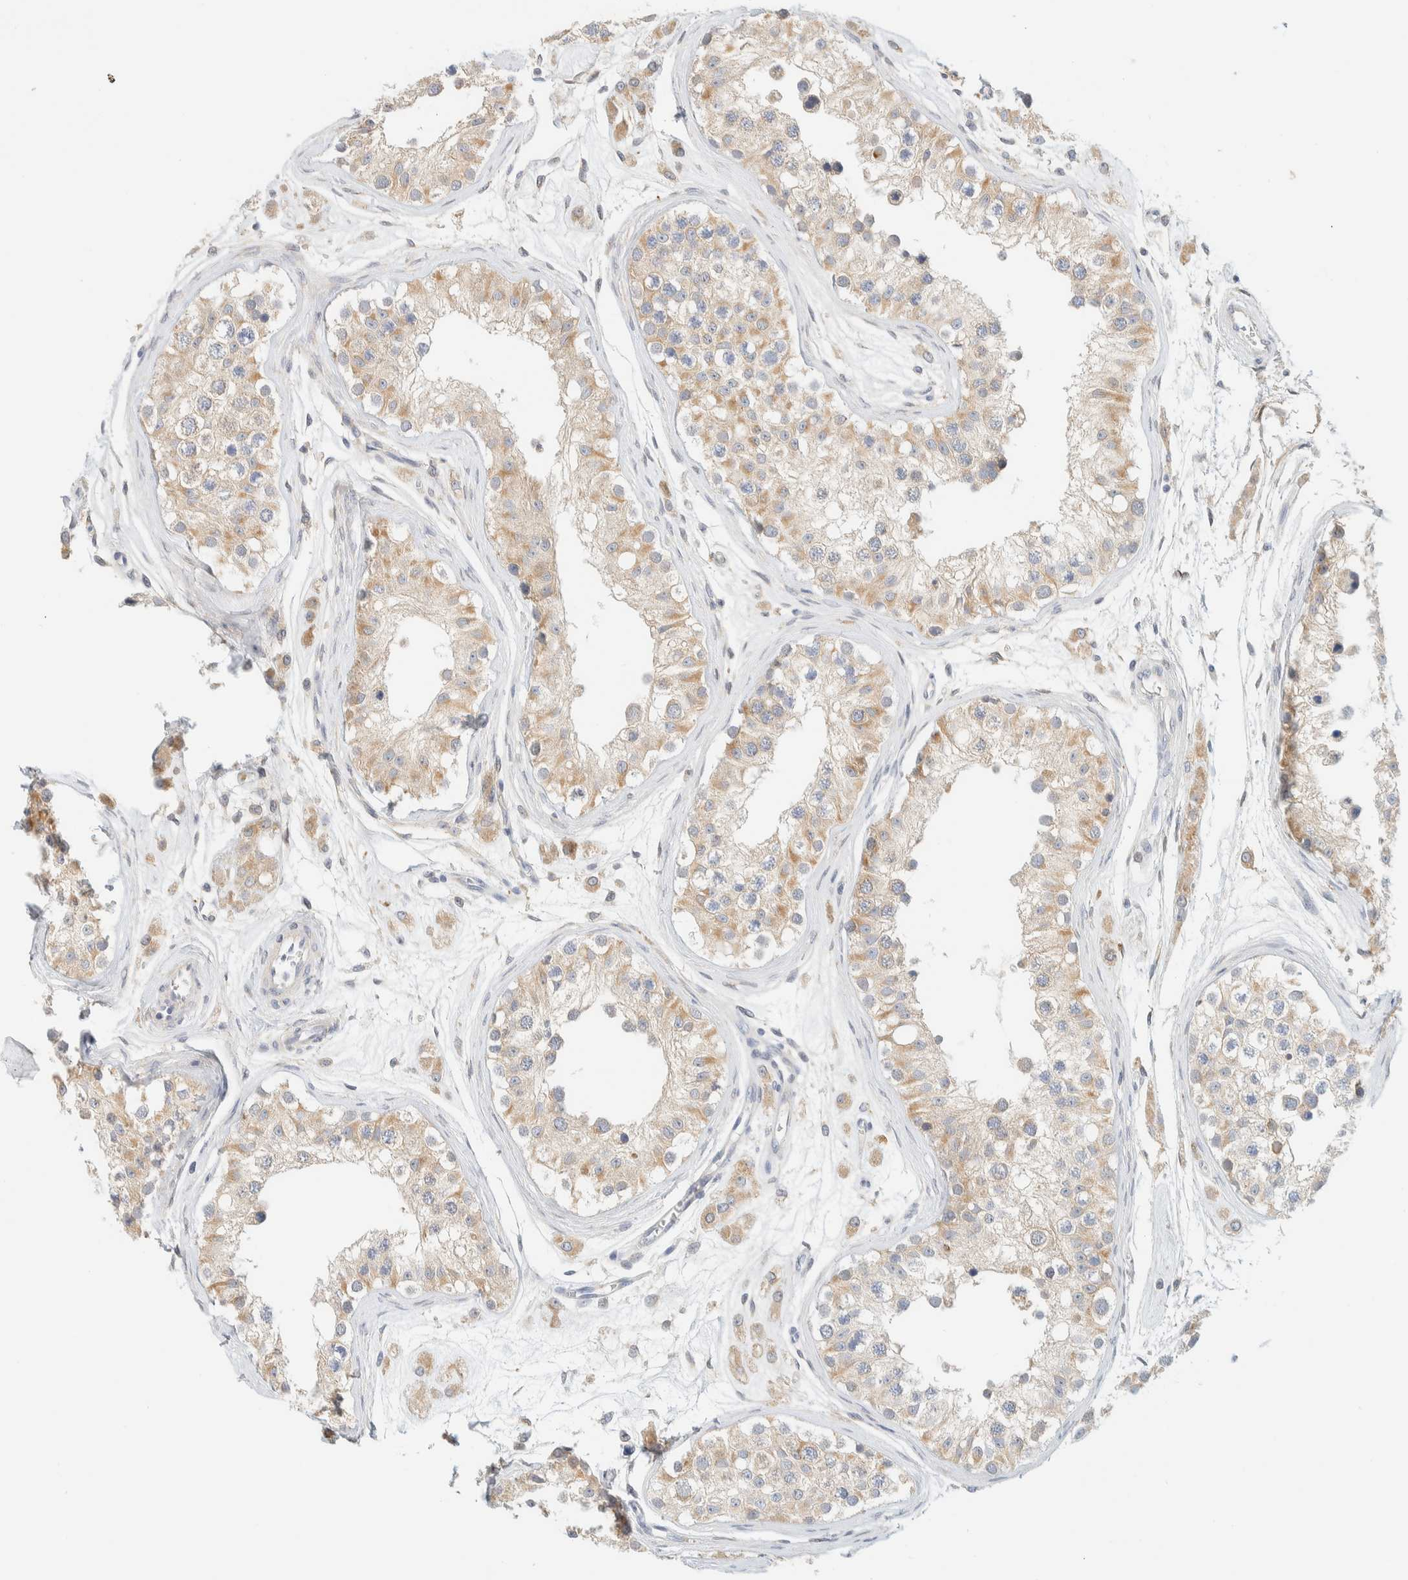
{"staining": {"intensity": "weak", "quantity": ">75%", "location": "cytoplasmic/membranous"}, "tissue": "testis", "cell_type": "Cells in seminiferous ducts", "image_type": "normal", "snomed": [{"axis": "morphology", "description": "Normal tissue, NOS"}, {"axis": "morphology", "description": "Adenocarcinoma, metastatic, NOS"}, {"axis": "topography", "description": "Testis"}], "caption": "Immunohistochemistry histopathology image of normal testis stained for a protein (brown), which displays low levels of weak cytoplasmic/membranous positivity in about >75% of cells in seminiferous ducts.", "gene": "NT5C", "patient": {"sex": "male", "age": 26}}